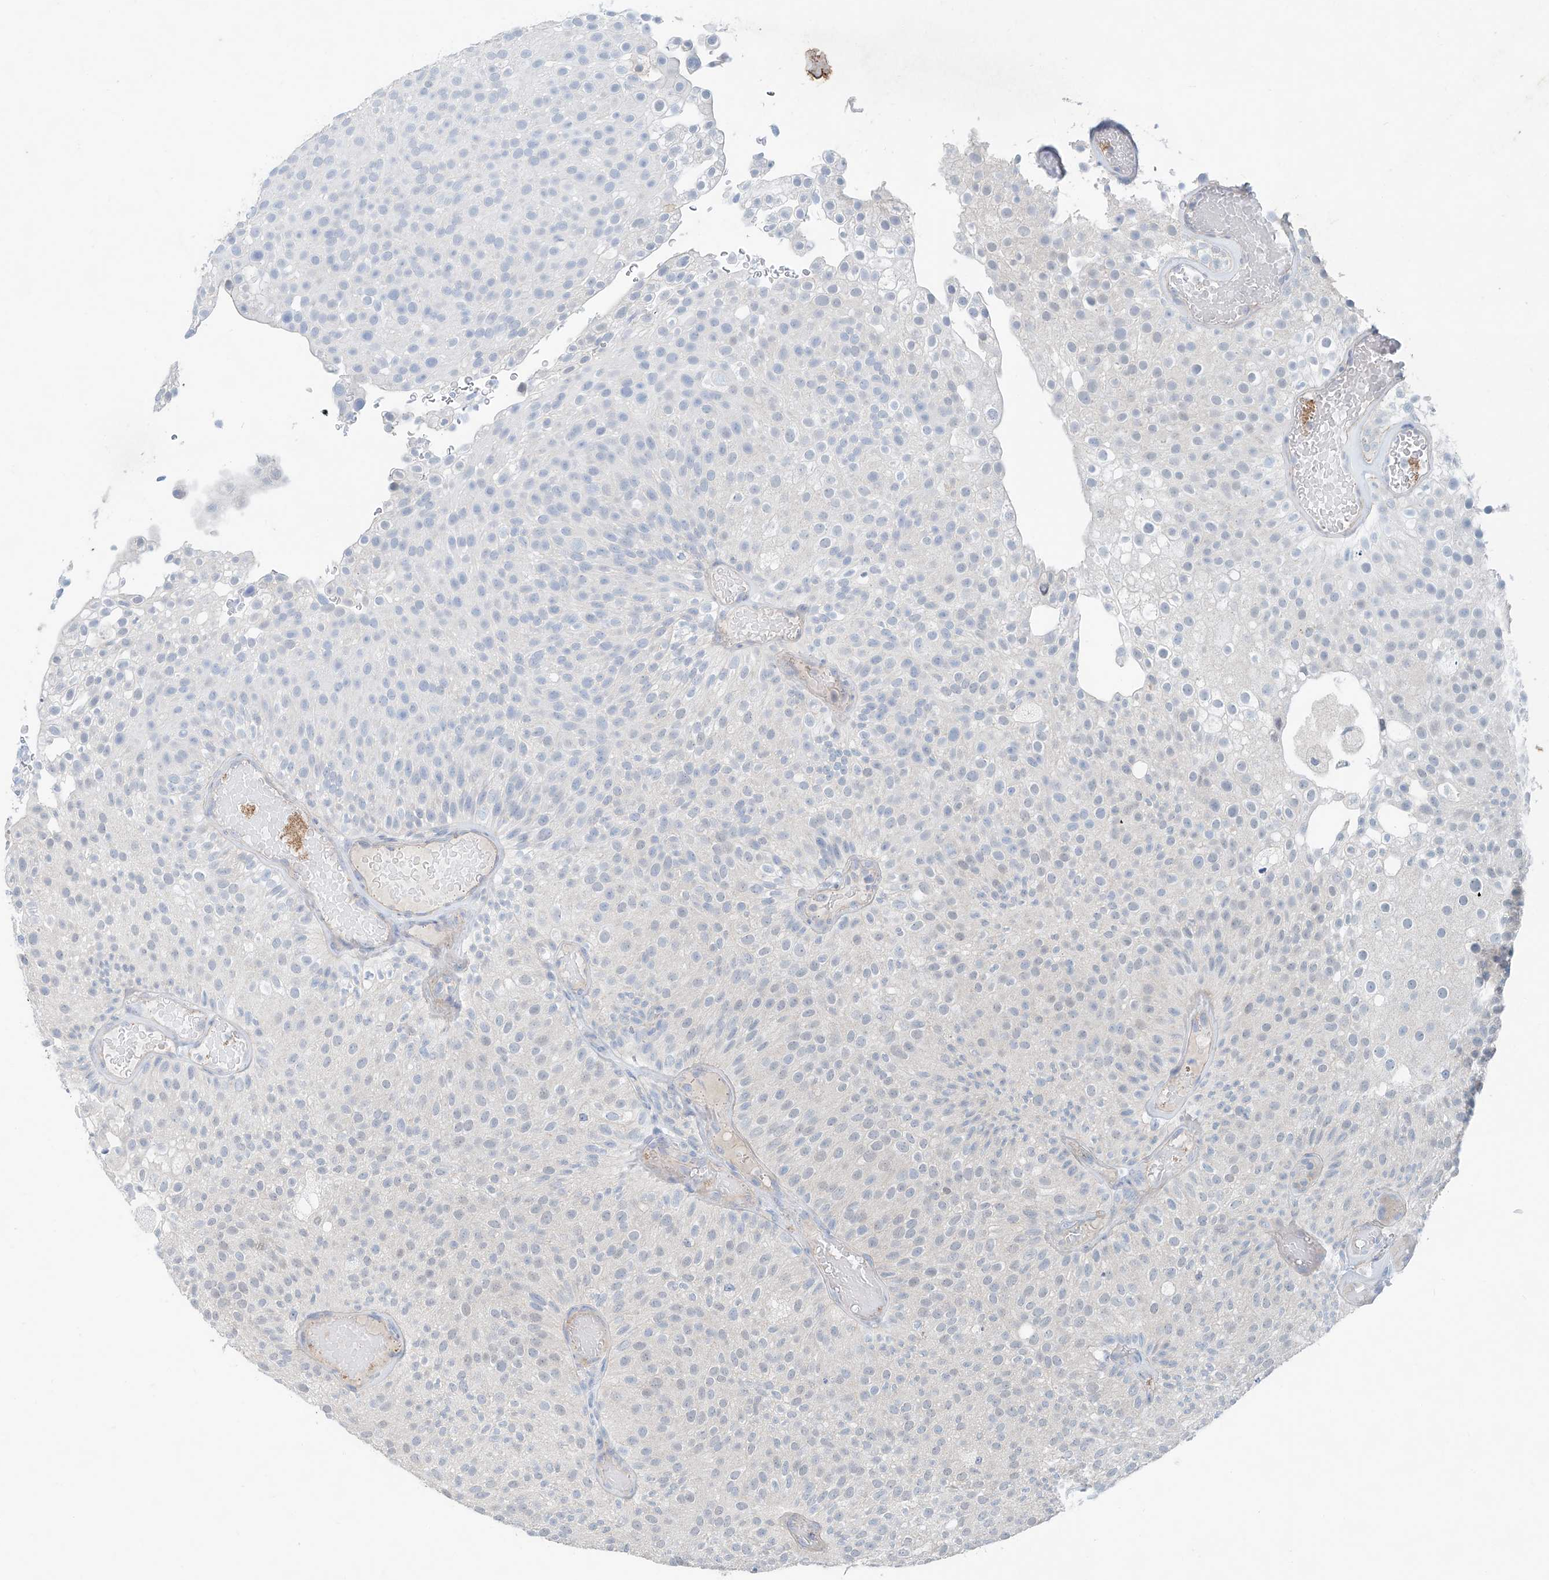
{"staining": {"intensity": "negative", "quantity": "none", "location": "none"}, "tissue": "urothelial cancer", "cell_type": "Tumor cells", "image_type": "cancer", "snomed": [{"axis": "morphology", "description": "Urothelial carcinoma, Low grade"}, {"axis": "topography", "description": "Urinary bladder"}], "caption": "Immunohistochemical staining of human urothelial cancer shows no significant staining in tumor cells.", "gene": "ANKRD34A", "patient": {"sex": "male", "age": 78}}